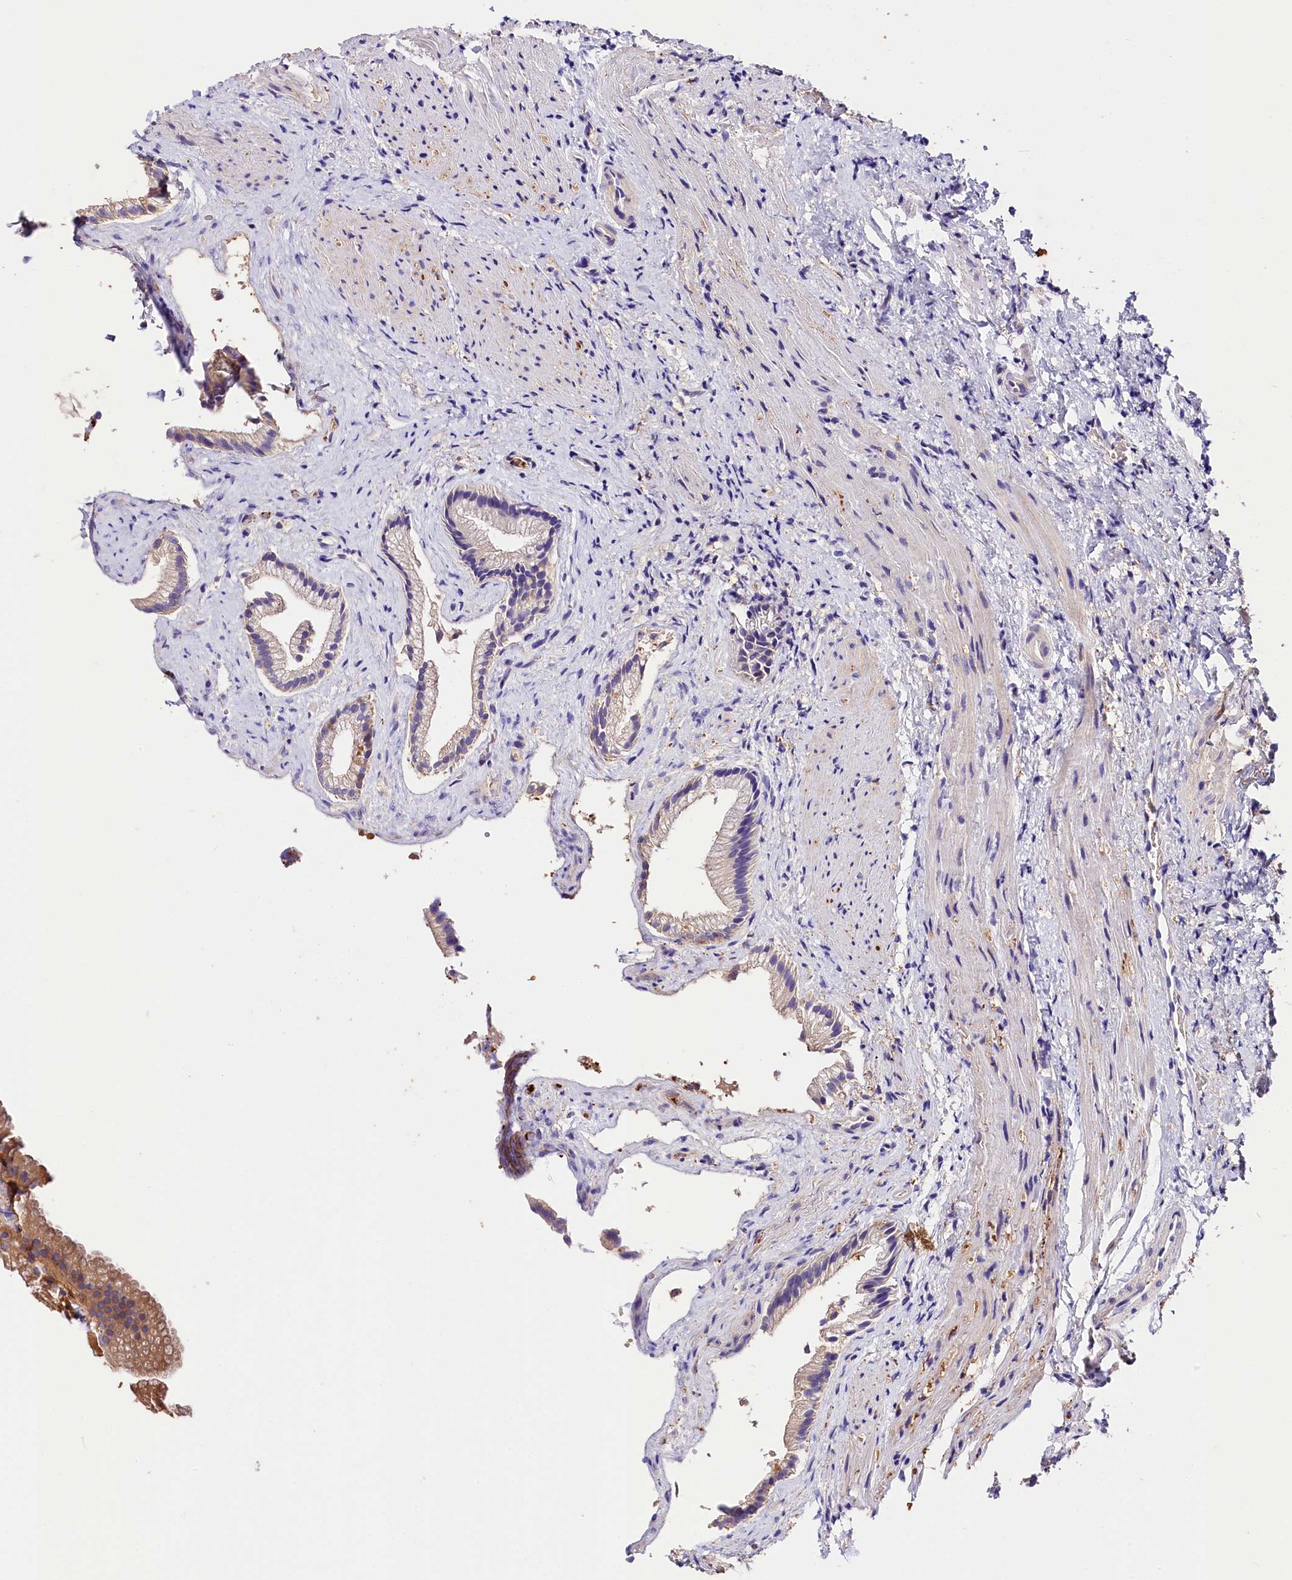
{"staining": {"intensity": "strong", "quantity": "<25%", "location": "cytoplasmic/membranous"}, "tissue": "gallbladder", "cell_type": "Glandular cells", "image_type": "normal", "snomed": [{"axis": "morphology", "description": "Normal tissue, NOS"}, {"axis": "morphology", "description": "Inflammation, NOS"}, {"axis": "topography", "description": "Gallbladder"}], "caption": "IHC of unremarkable human gallbladder demonstrates medium levels of strong cytoplasmic/membranous positivity in approximately <25% of glandular cells. The protein is stained brown, and the nuclei are stained in blue (DAB IHC with brightfield microscopy, high magnification).", "gene": "ARMC6", "patient": {"sex": "male", "age": 51}}